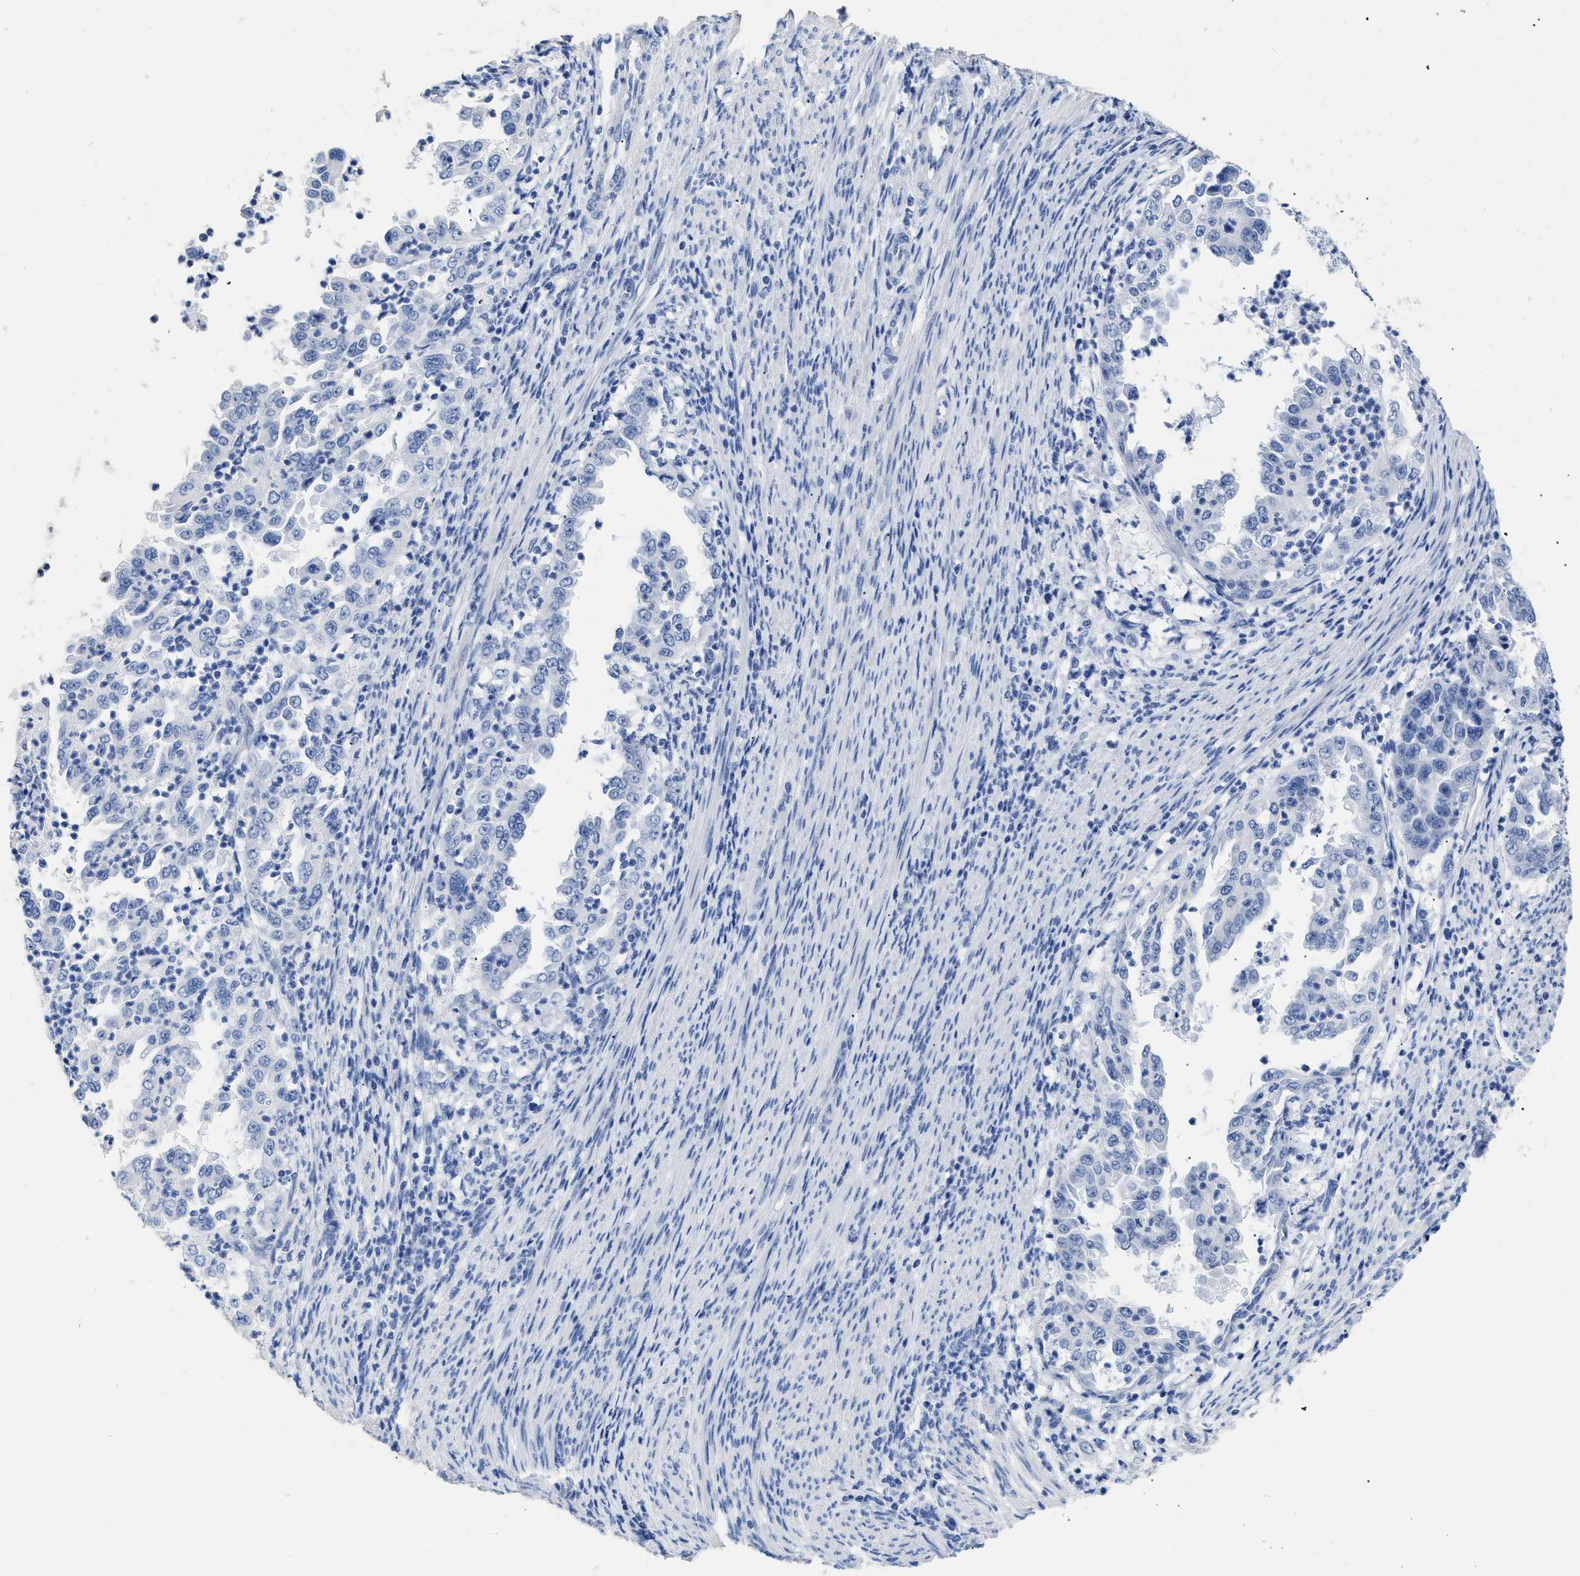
{"staining": {"intensity": "negative", "quantity": "none", "location": "none"}, "tissue": "endometrial cancer", "cell_type": "Tumor cells", "image_type": "cancer", "snomed": [{"axis": "morphology", "description": "Adenocarcinoma, NOS"}, {"axis": "topography", "description": "Endometrium"}], "caption": "This is a micrograph of IHC staining of endometrial cancer (adenocarcinoma), which shows no expression in tumor cells.", "gene": "DLC1", "patient": {"sex": "female", "age": 85}}